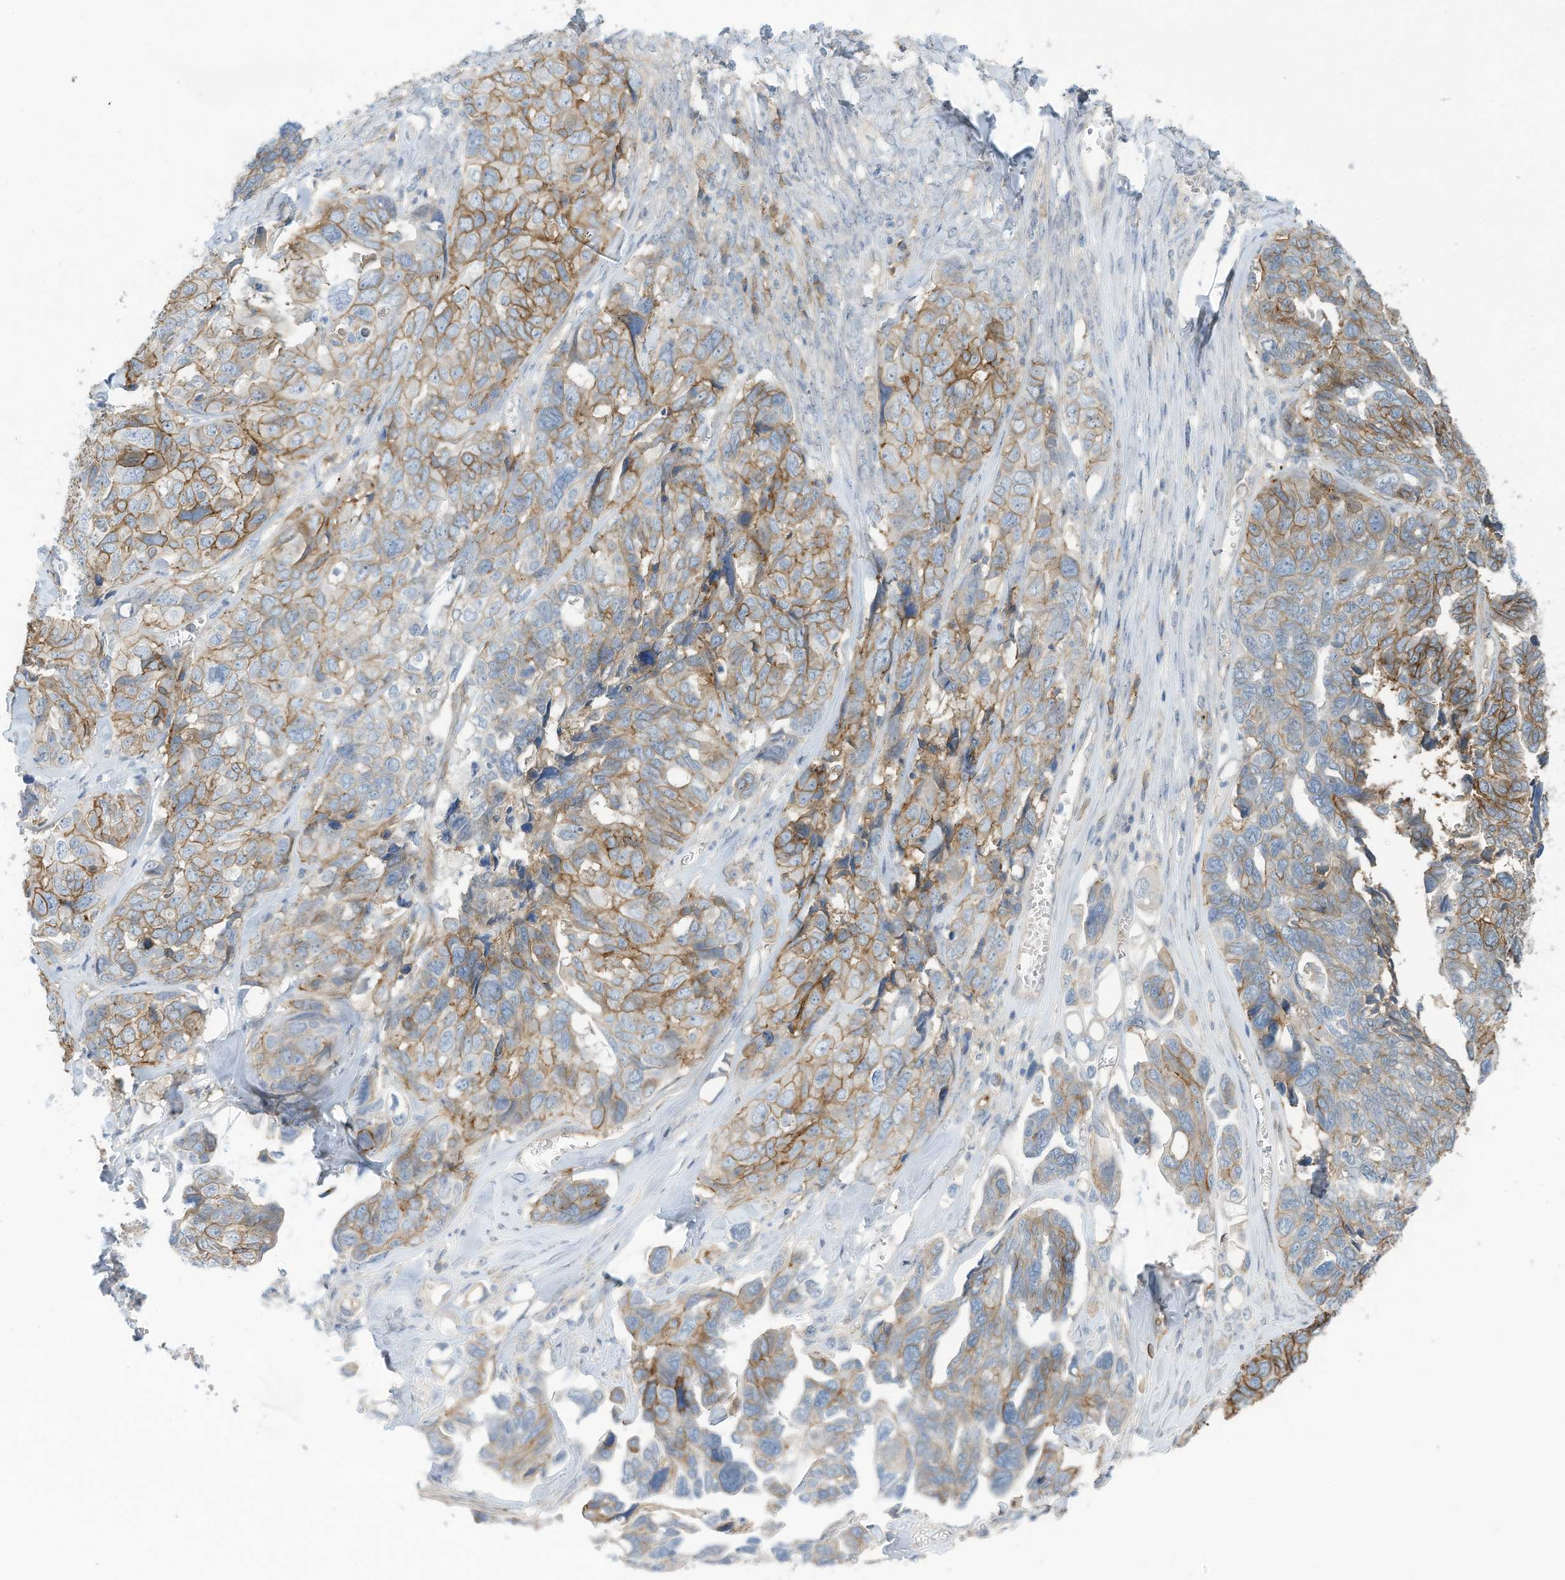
{"staining": {"intensity": "moderate", "quantity": ">75%", "location": "cytoplasmic/membranous"}, "tissue": "ovarian cancer", "cell_type": "Tumor cells", "image_type": "cancer", "snomed": [{"axis": "morphology", "description": "Cystadenocarcinoma, serous, NOS"}, {"axis": "topography", "description": "Ovary"}], "caption": "The immunohistochemical stain shows moderate cytoplasmic/membranous expression in tumor cells of ovarian cancer (serous cystadenocarcinoma) tissue. (DAB = brown stain, brightfield microscopy at high magnification).", "gene": "SLC1A5", "patient": {"sex": "female", "age": 79}}